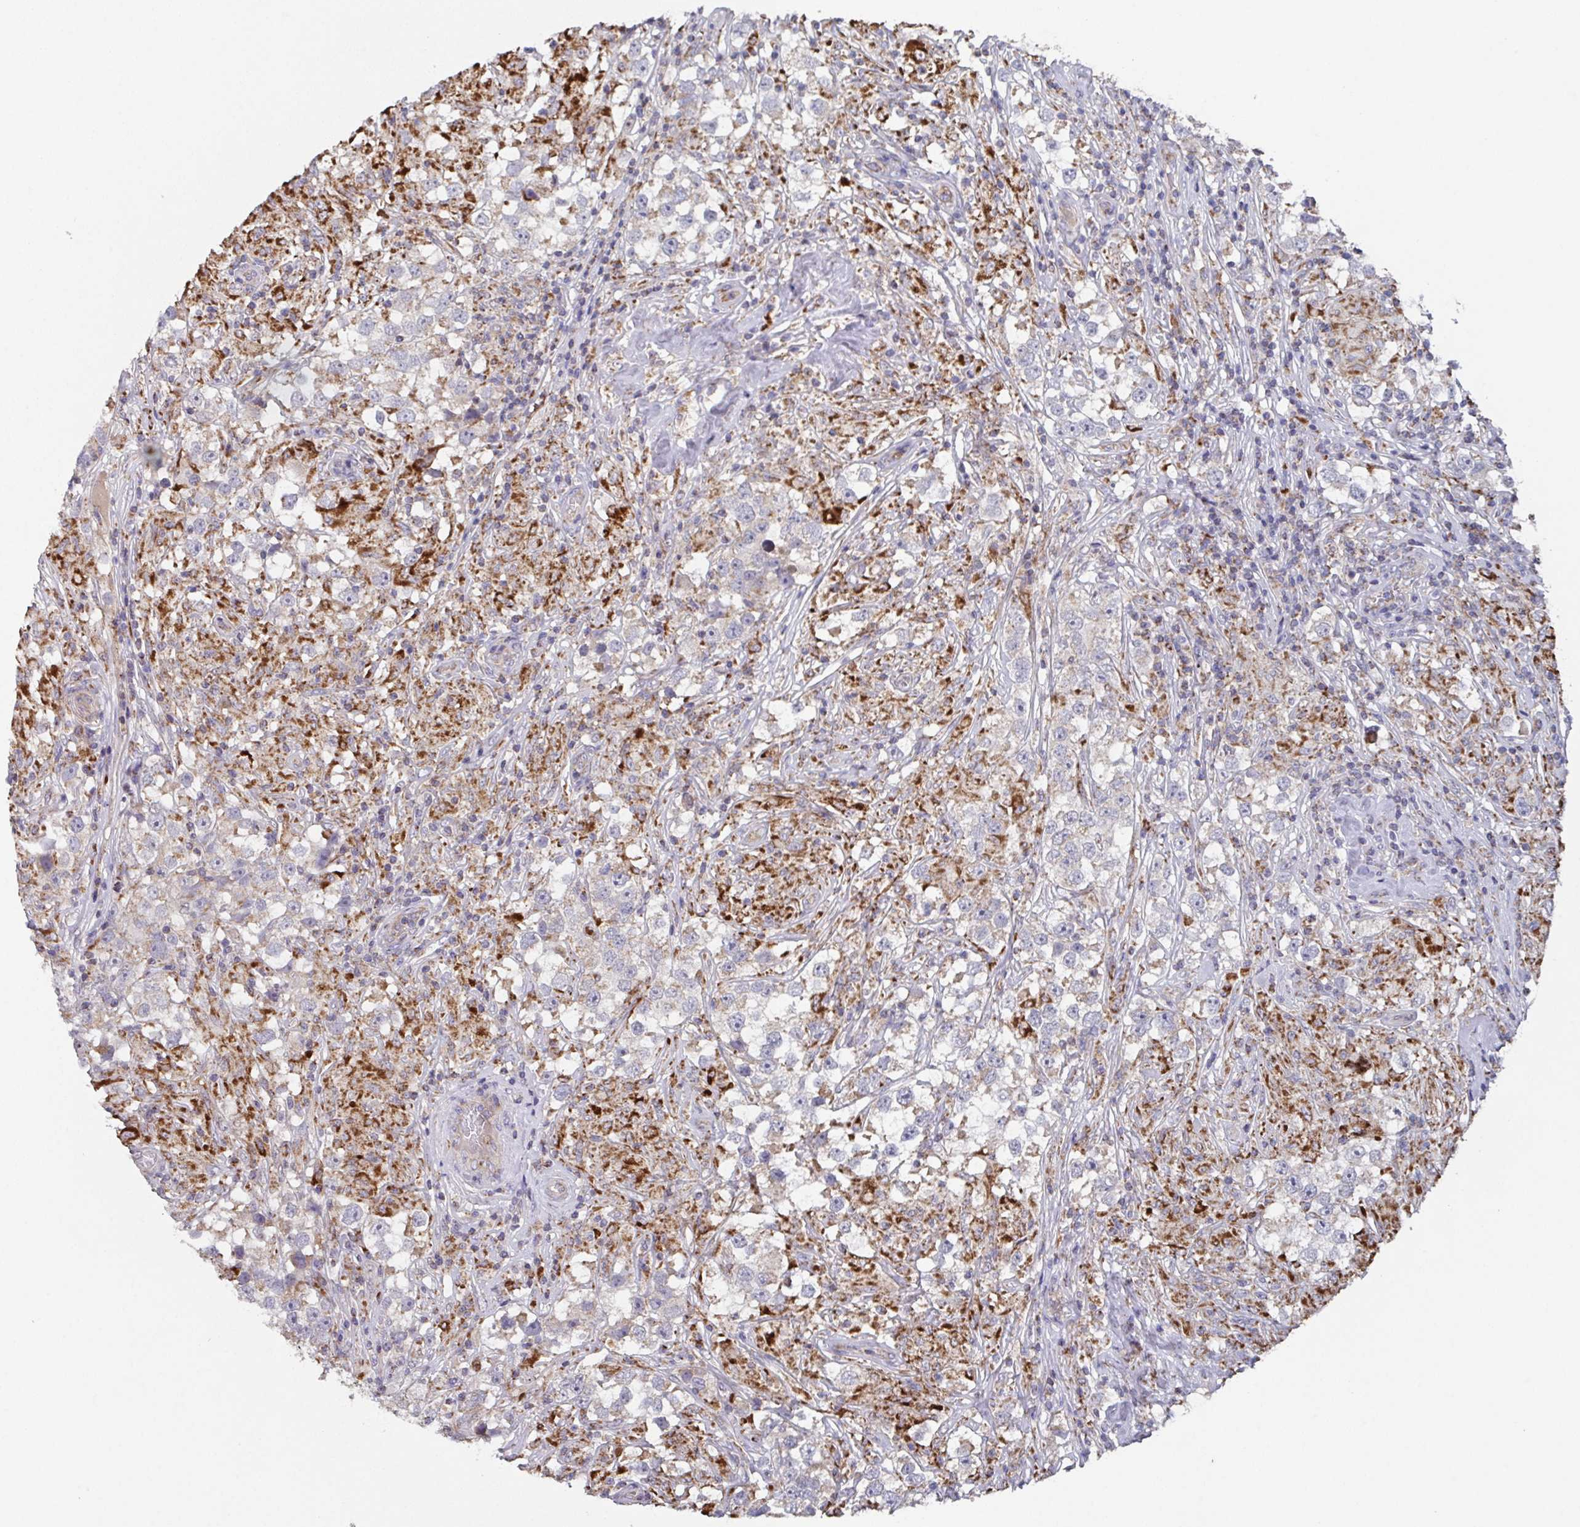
{"staining": {"intensity": "weak", "quantity": "25%-75%", "location": "cytoplasmic/membranous"}, "tissue": "testis cancer", "cell_type": "Tumor cells", "image_type": "cancer", "snomed": [{"axis": "morphology", "description": "Seminoma, NOS"}, {"axis": "topography", "description": "Testis"}], "caption": "High-power microscopy captured an immunohistochemistry photomicrograph of testis cancer (seminoma), revealing weak cytoplasmic/membranous expression in about 25%-75% of tumor cells.", "gene": "MT-ND3", "patient": {"sex": "male", "age": 46}}